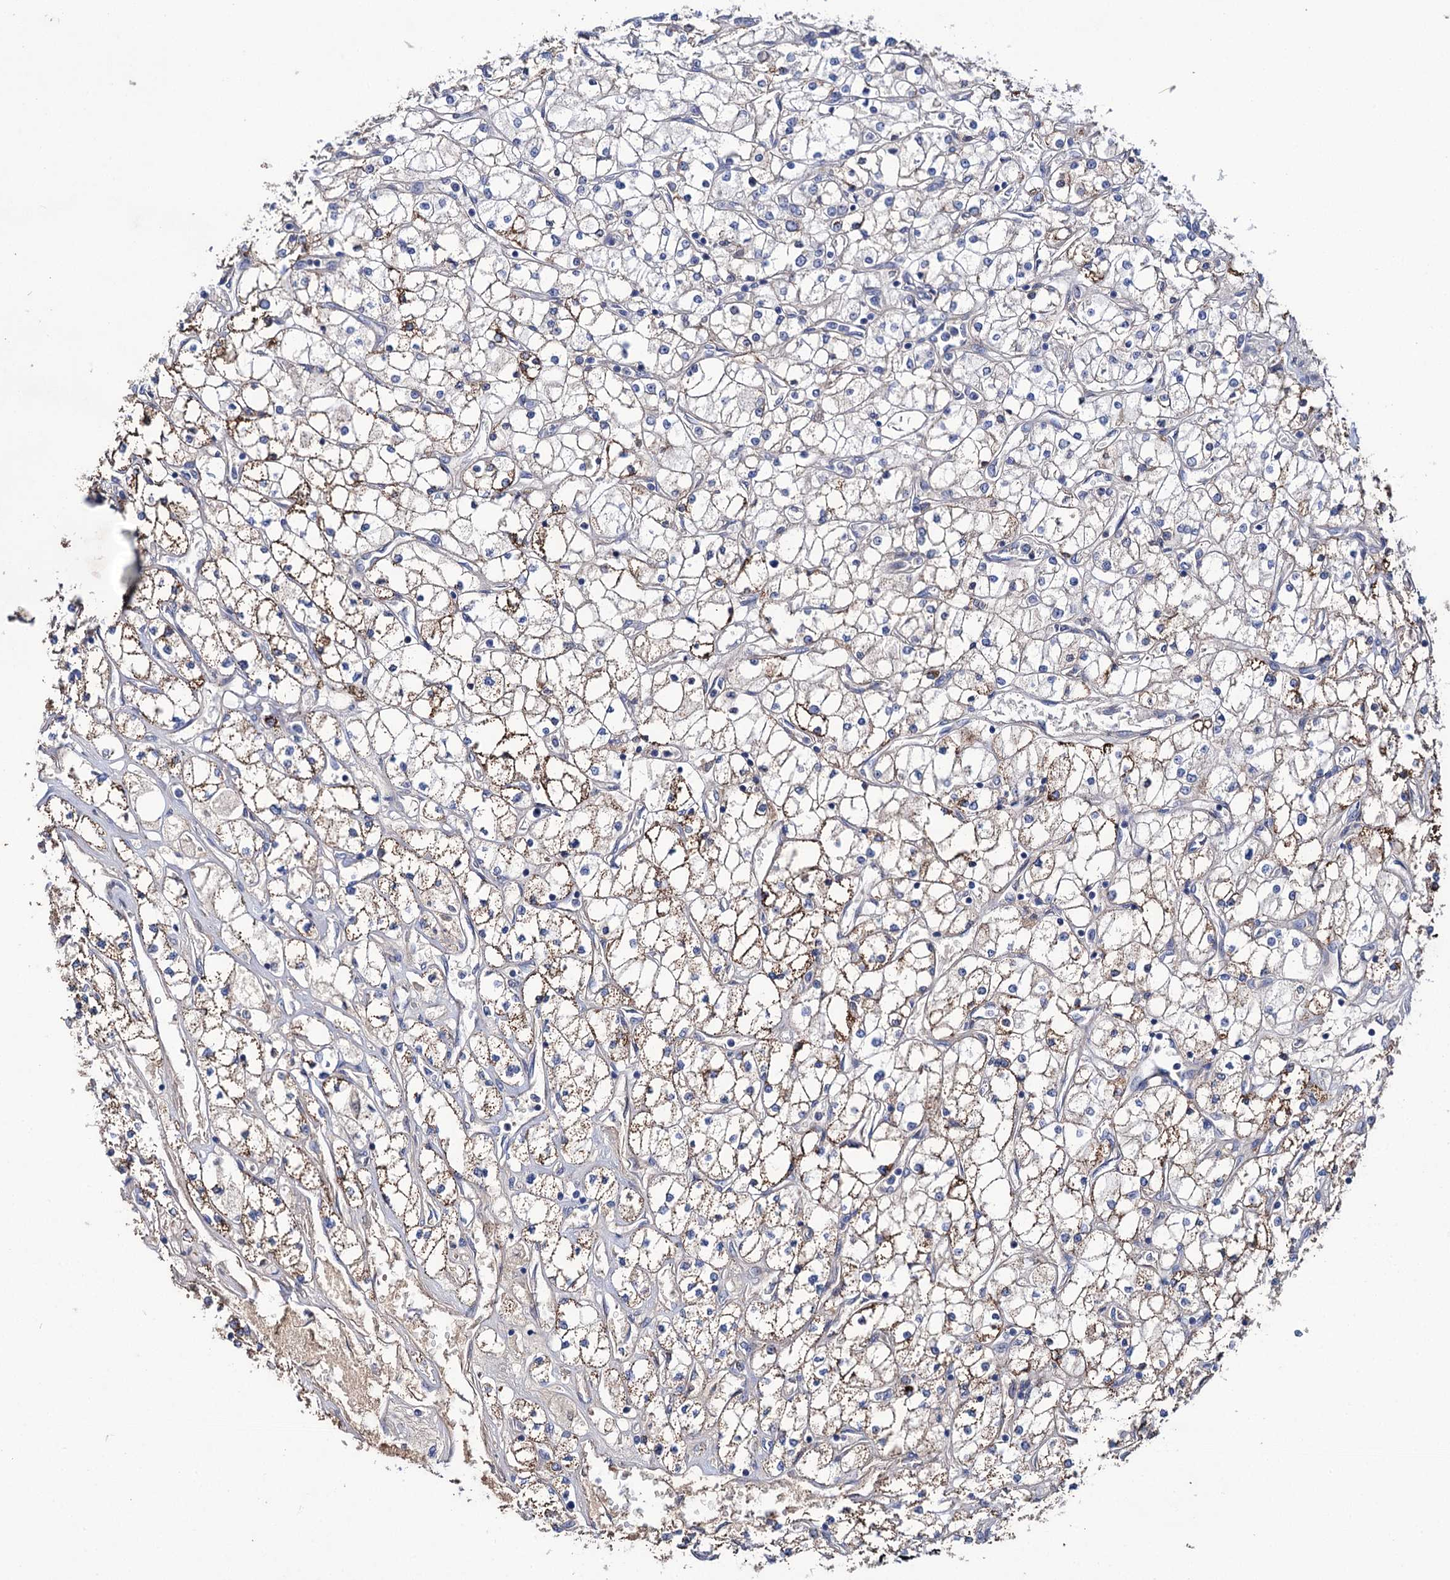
{"staining": {"intensity": "moderate", "quantity": "25%-75%", "location": "cytoplasmic/membranous"}, "tissue": "renal cancer", "cell_type": "Tumor cells", "image_type": "cancer", "snomed": [{"axis": "morphology", "description": "Adenocarcinoma, NOS"}, {"axis": "topography", "description": "Kidney"}], "caption": "Renal adenocarcinoma tissue demonstrates moderate cytoplasmic/membranous positivity in about 25%-75% of tumor cells", "gene": "PPP1R32", "patient": {"sex": "male", "age": 80}}